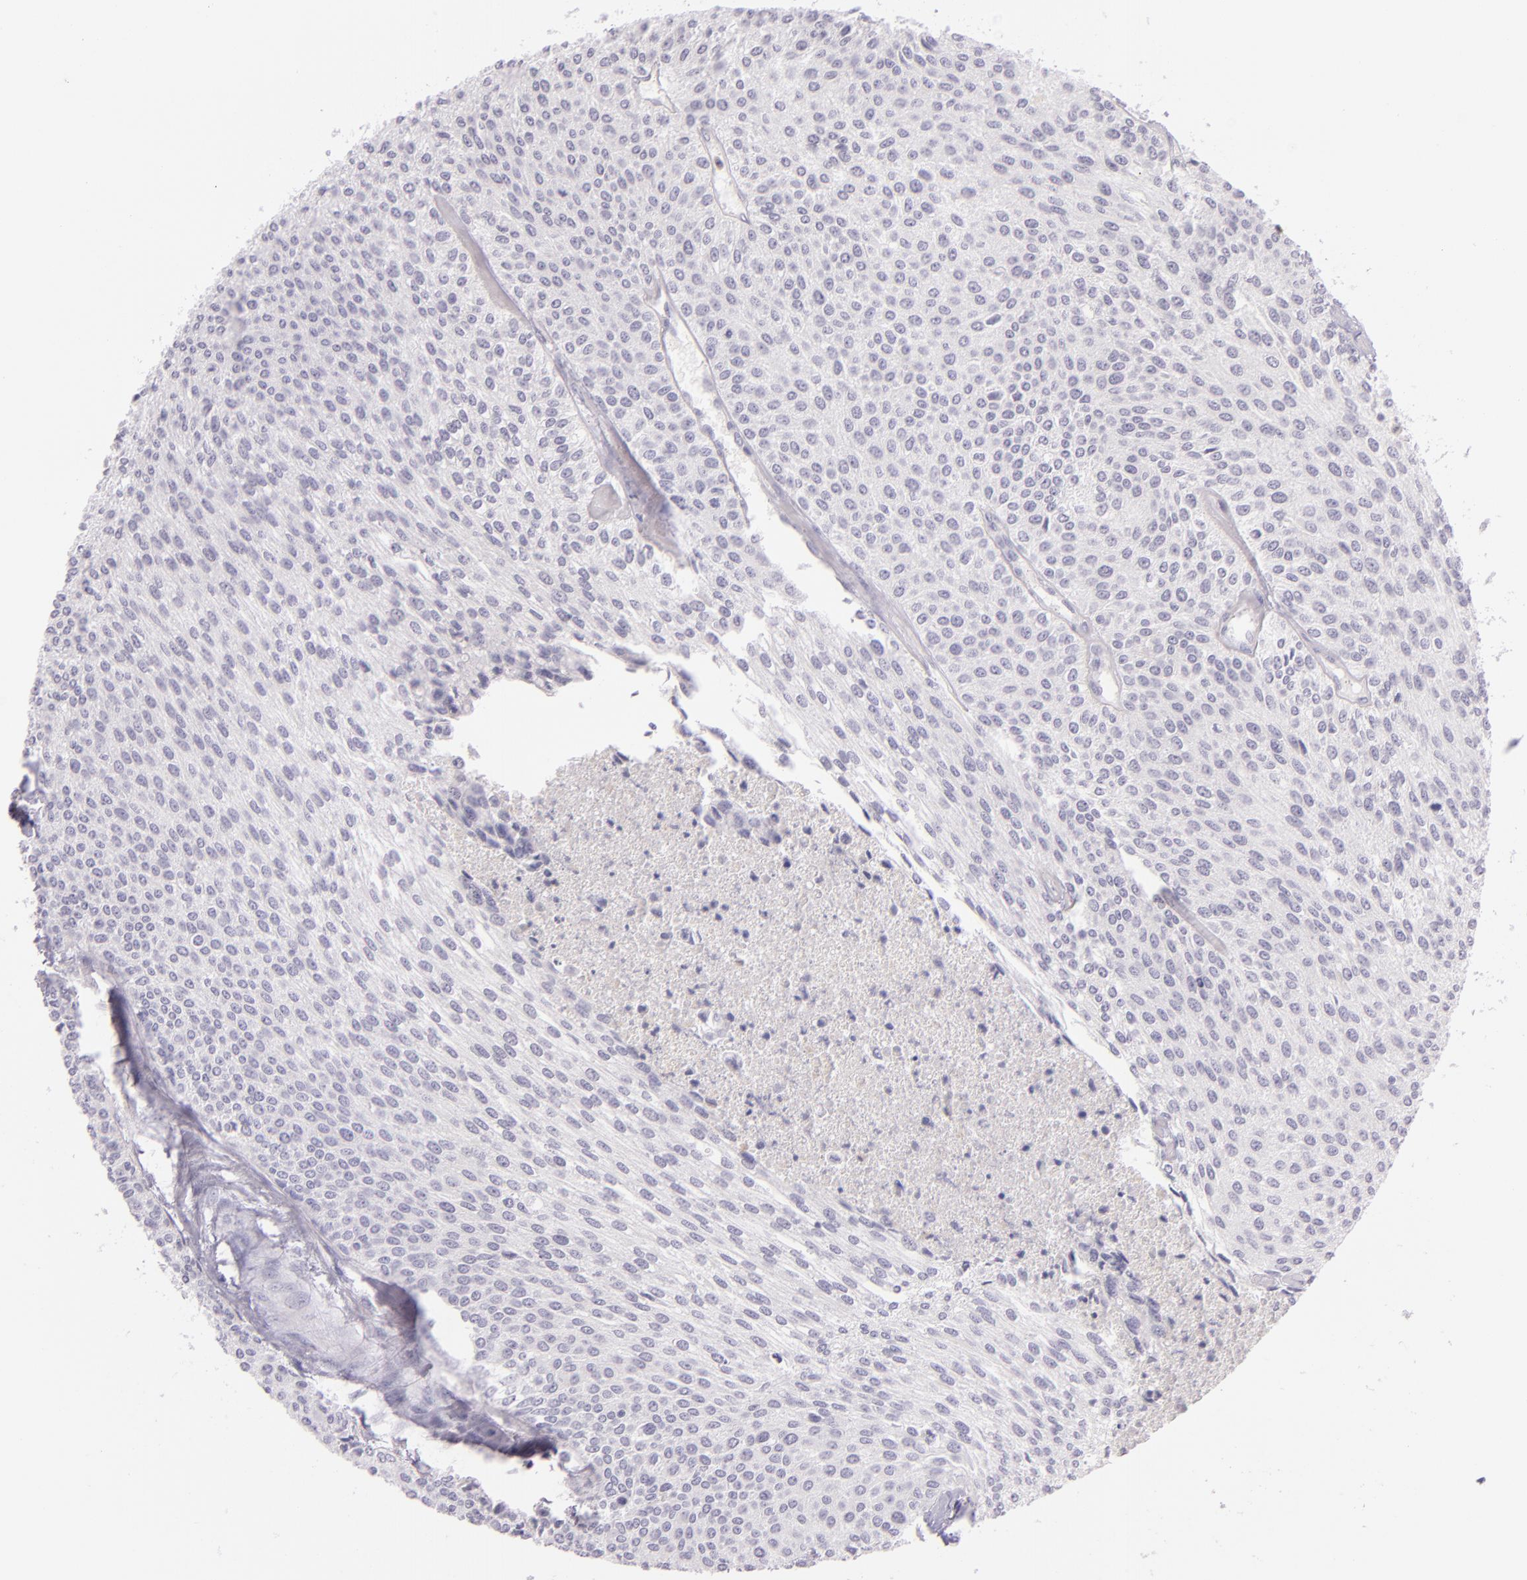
{"staining": {"intensity": "negative", "quantity": "none", "location": "none"}, "tissue": "urothelial cancer", "cell_type": "Tumor cells", "image_type": "cancer", "snomed": [{"axis": "morphology", "description": "Urothelial carcinoma, Low grade"}, {"axis": "topography", "description": "Urinary bladder"}], "caption": "Micrograph shows no significant protein positivity in tumor cells of urothelial cancer.", "gene": "CBS", "patient": {"sex": "female", "age": 73}}